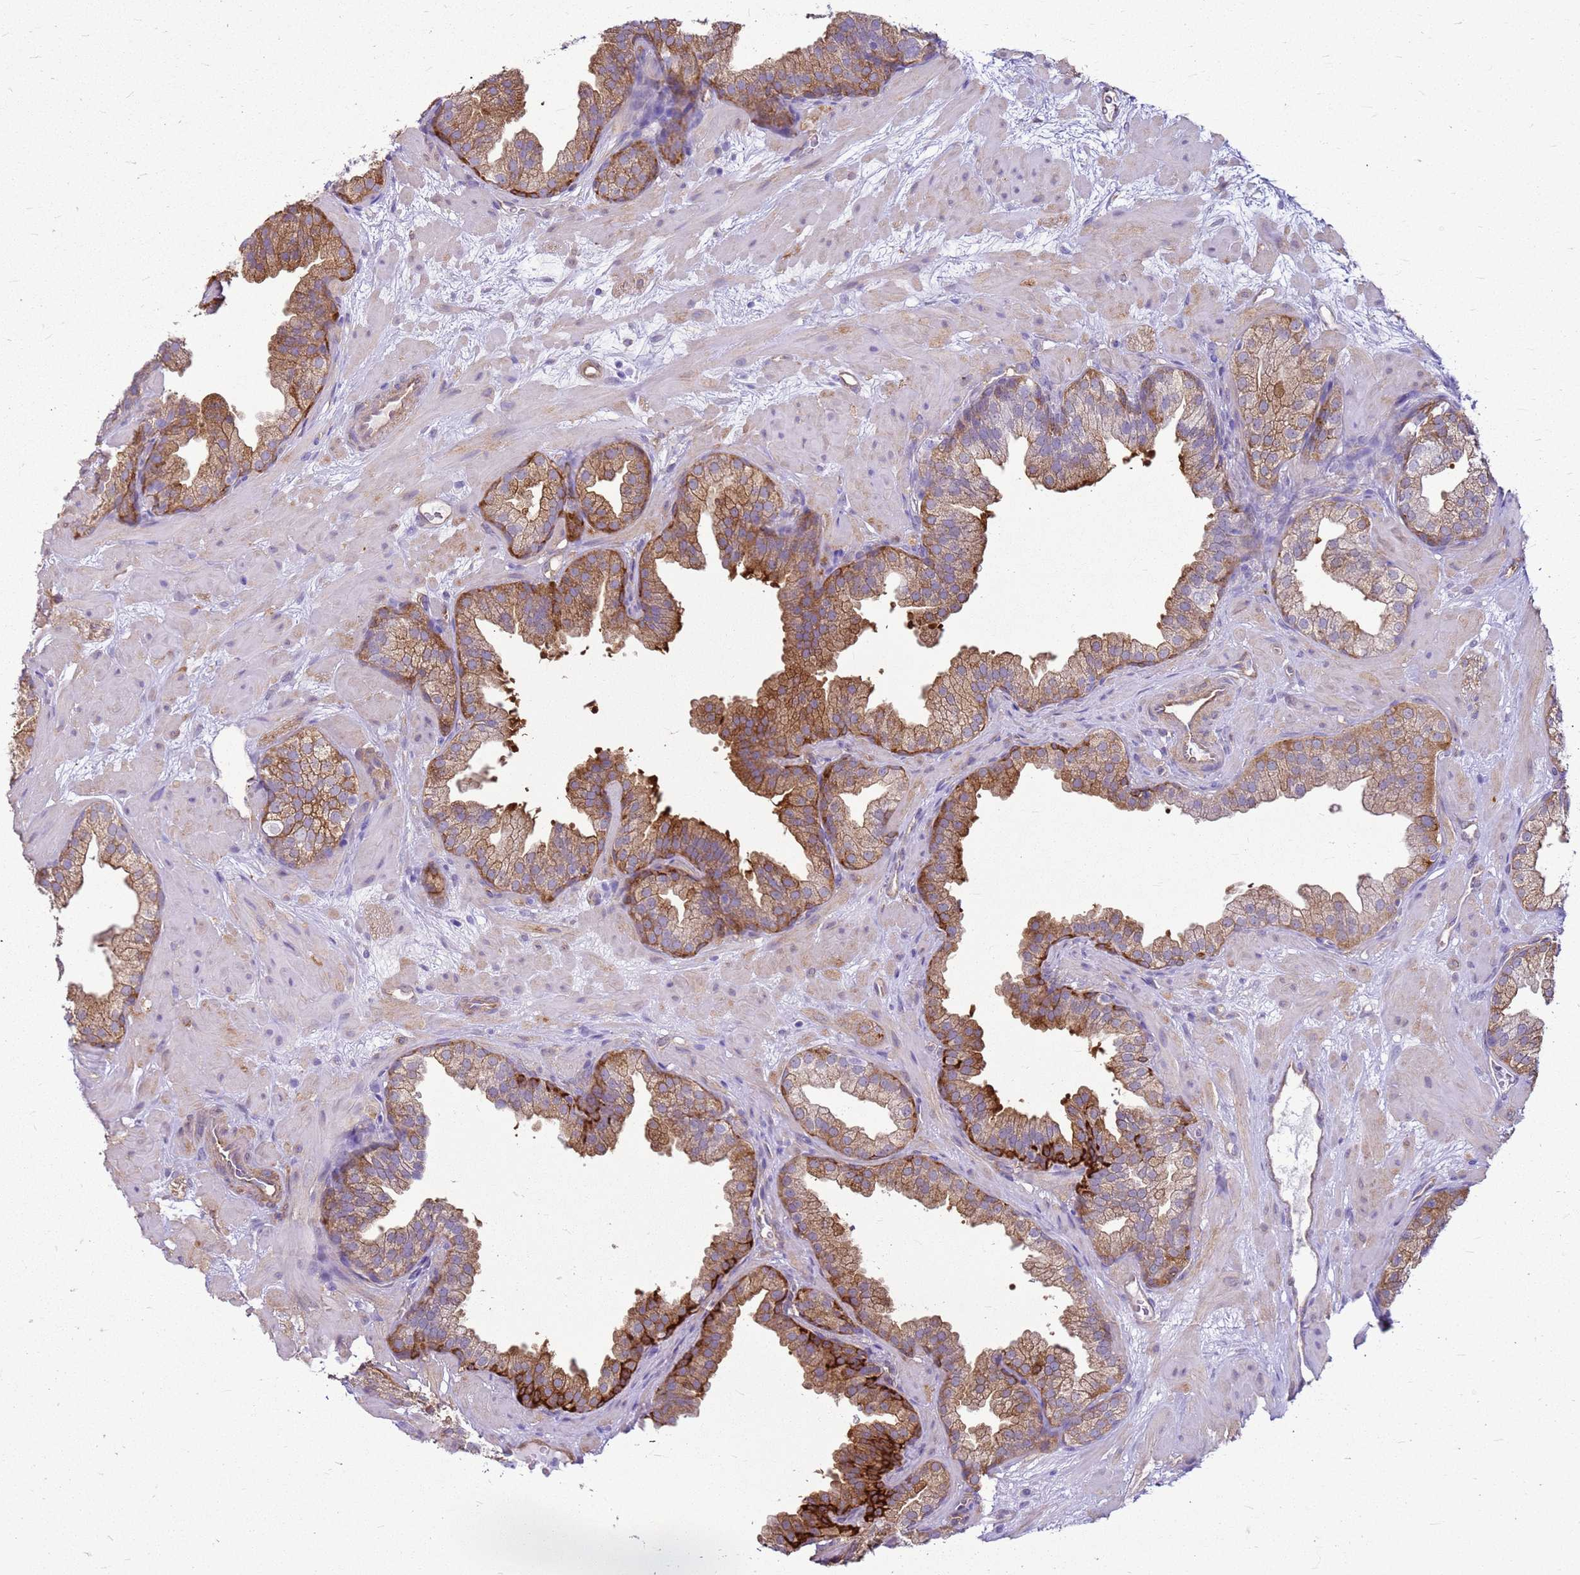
{"staining": {"intensity": "strong", "quantity": "25%-75%", "location": "cytoplasmic/membranous"}, "tissue": "prostate", "cell_type": "Glandular cells", "image_type": "normal", "snomed": [{"axis": "morphology", "description": "Normal tissue, NOS"}, {"axis": "topography", "description": "Prostate"}], "caption": "The image exhibits immunohistochemical staining of normal prostate. There is strong cytoplasmic/membranous expression is appreciated in approximately 25%-75% of glandular cells.", "gene": "HSPB1", "patient": {"sex": "male", "age": 37}}